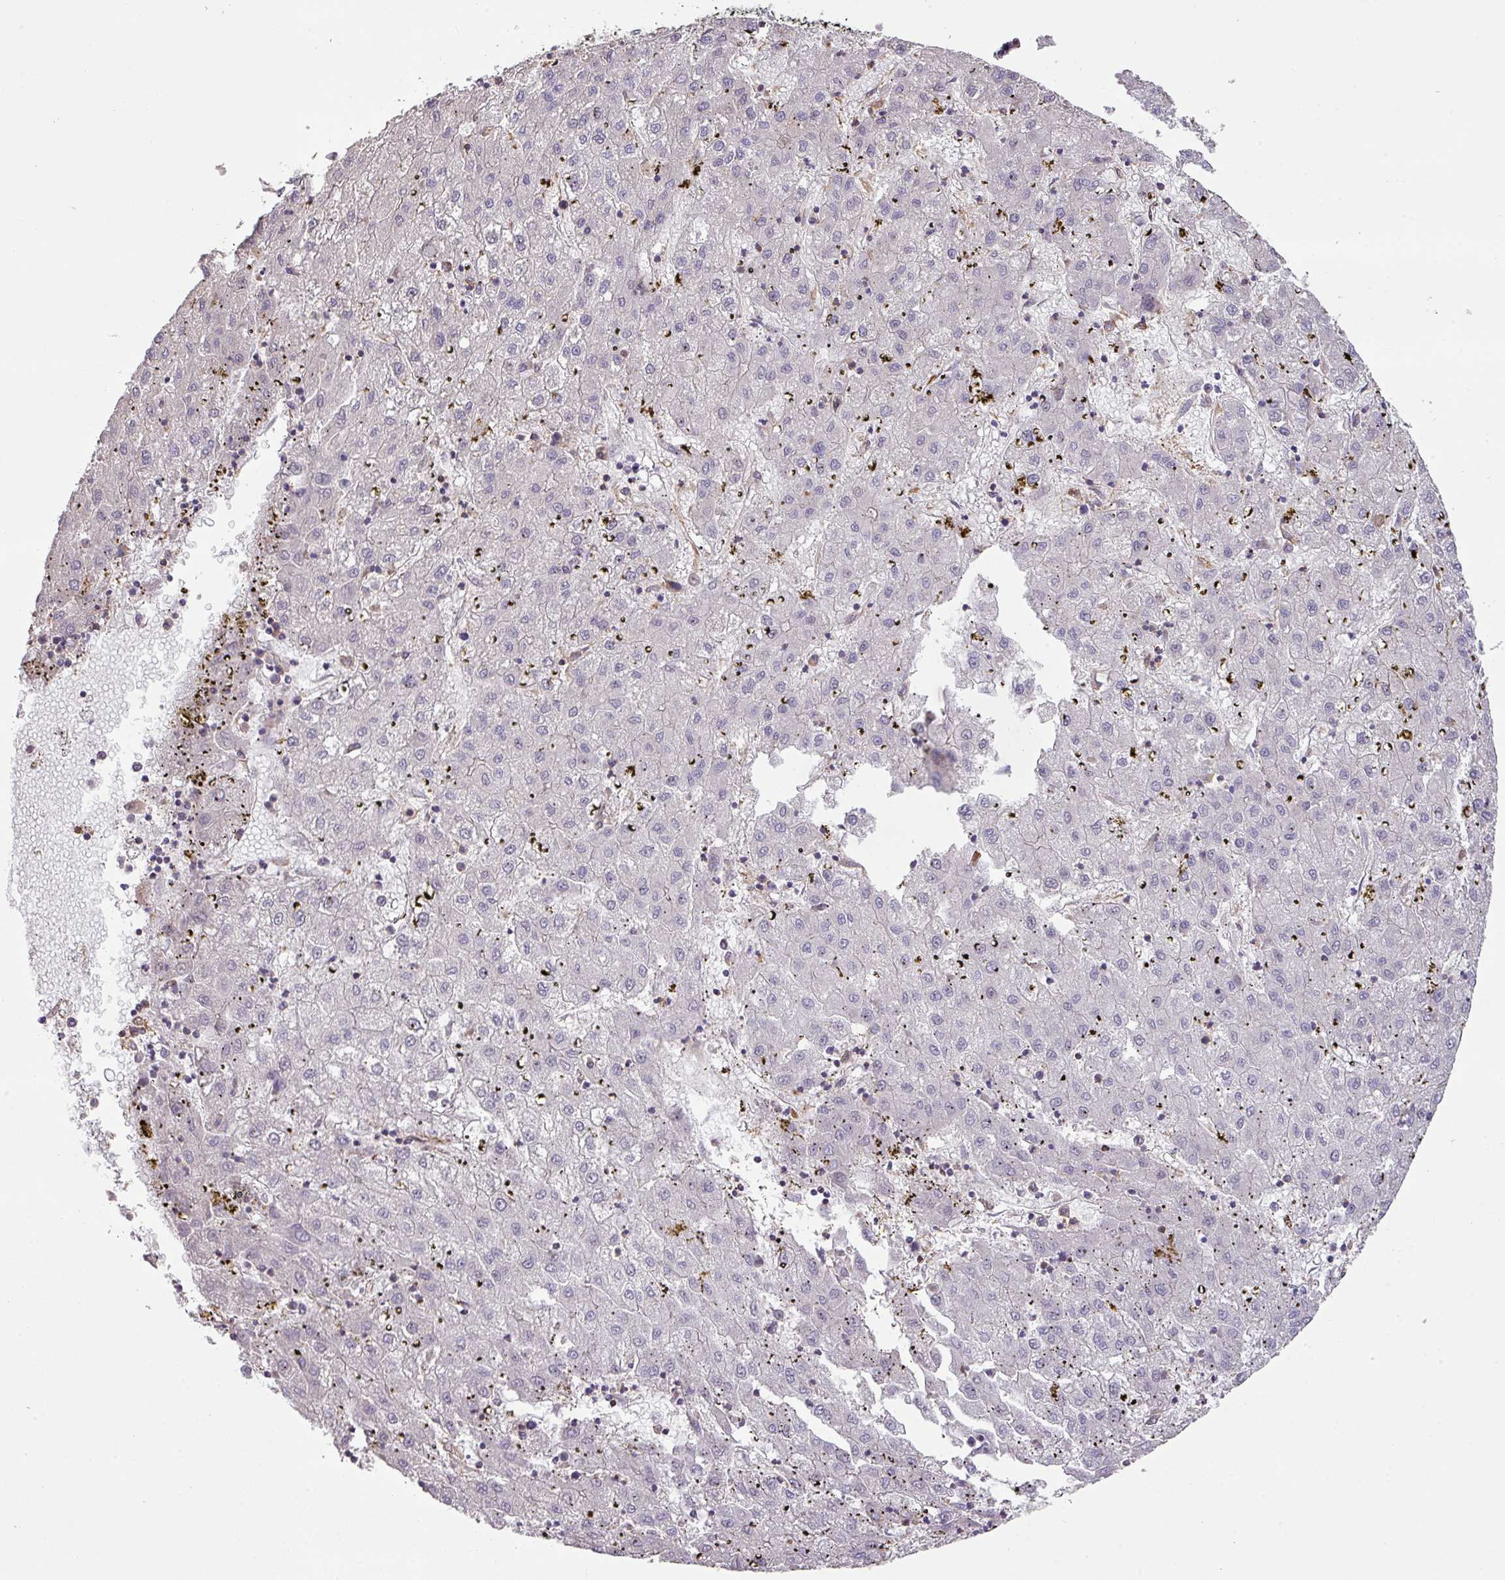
{"staining": {"intensity": "negative", "quantity": "none", "location": "none"}, "tissue": "liver cancer", "cell_type": "Tumor cells", "image_type": "cancer", "snomed": [{"axis": "morphology", "description": "Carcinoma, Hepatocellular, NOS"}, {"axis": "topography", "description": "Liver"}], "caption": "IHC image of neoplastic tissue: human liver cancer (hepatocellular carcinoma) stained with DAB exhibits no significant protein expression in tumor cells. (Brightfield microscopy of DAB (3,3'-diaminobenzidine) IHC at high magnification).", "gene": "LRRC41", "patient": {"sex": "male", "age": 72}}